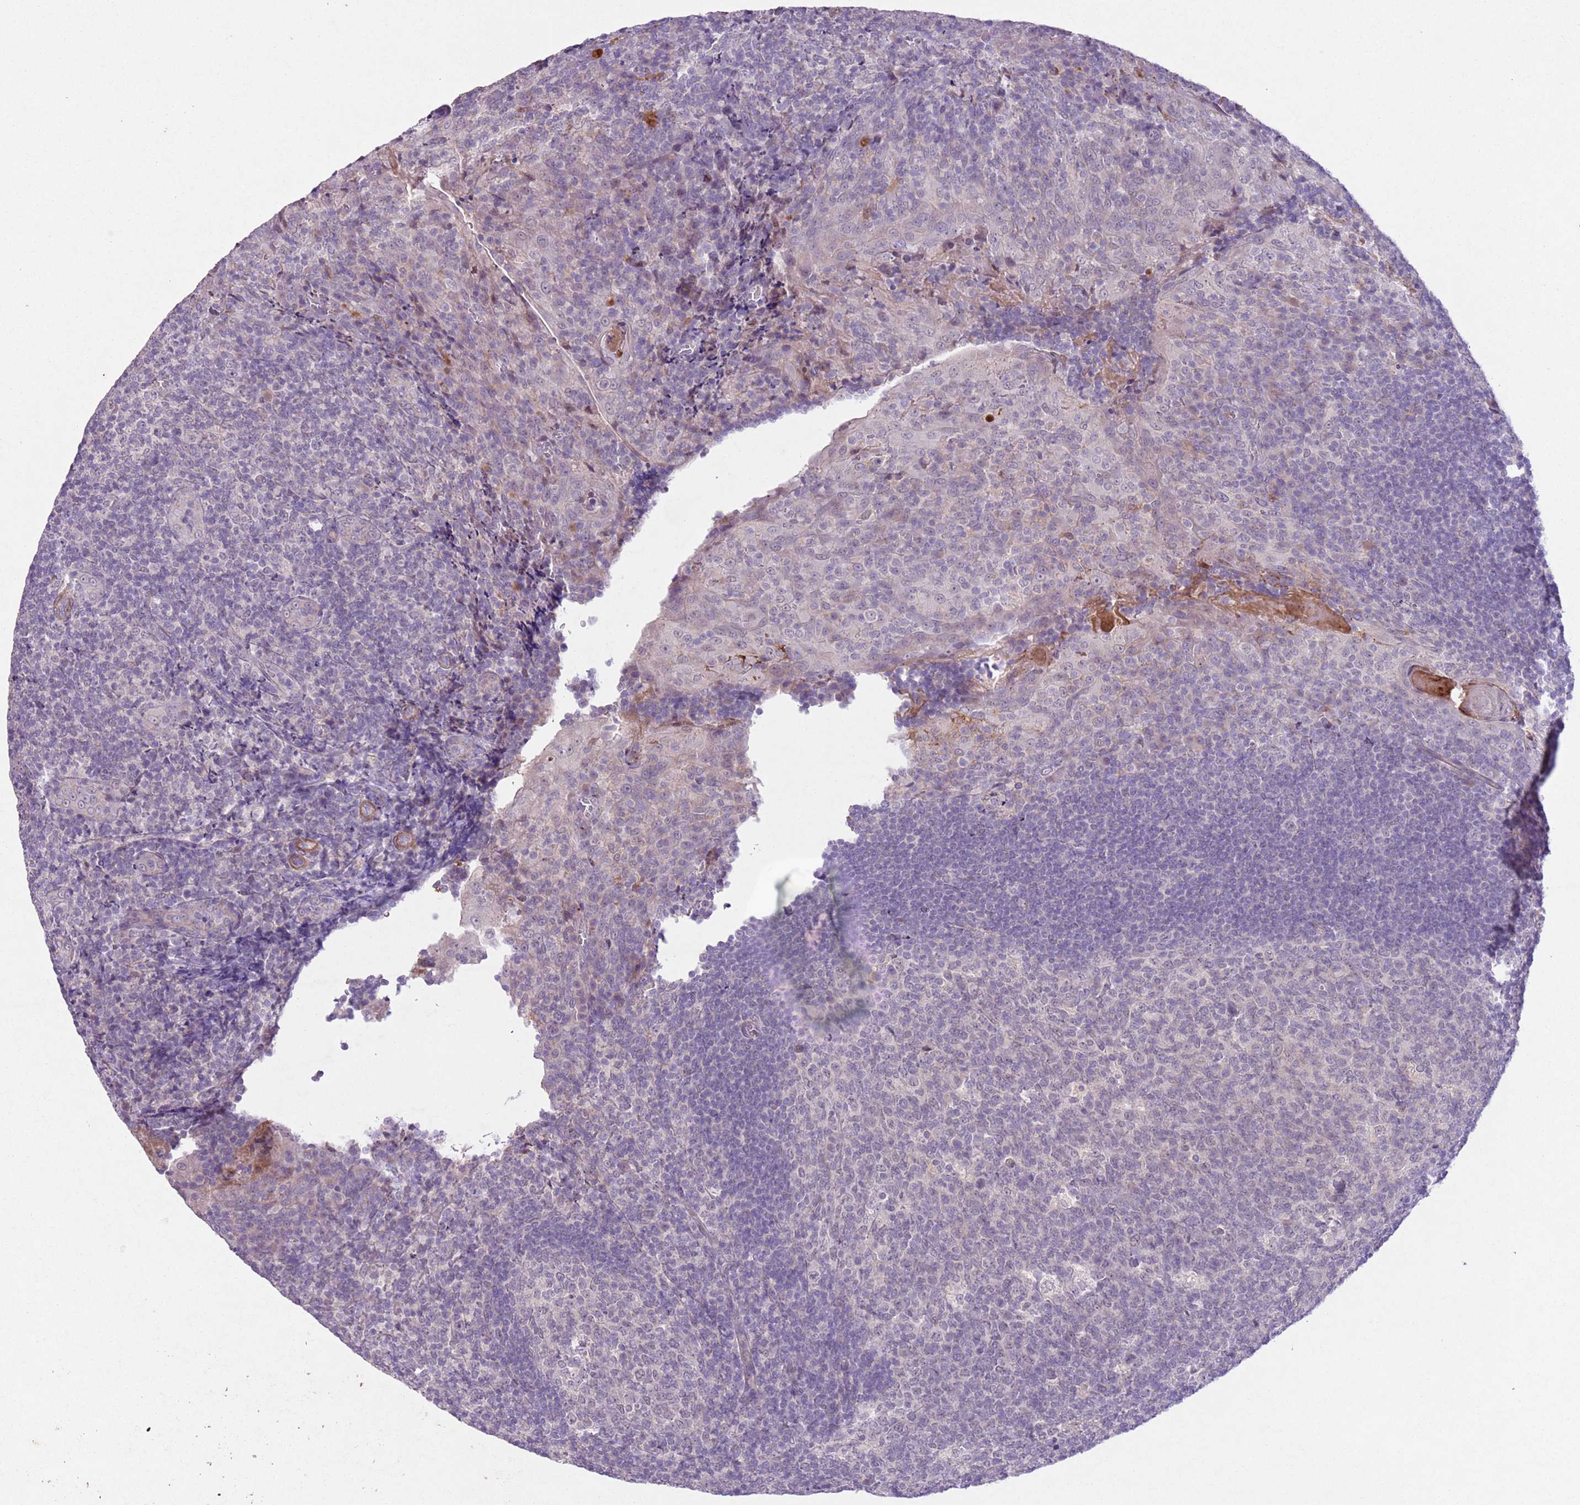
{"staining": {"intensity": "negative", "quantity": "none", "location": "none"}, "tissue": "tonsil", "cell_type": "Germinal center cells", "image_type": "normal", "snomed": [{"axis": "morphology", "description": "Normal tissue, NOS"}, {"axis": "topography", "description": "Tonsil"}], "caption": "Immunohistochemistry of normal tonsil demonstrates no expression in germinal center cells.", "gene": "CCNI", "patient": {"sex": "male", "age": 17}}